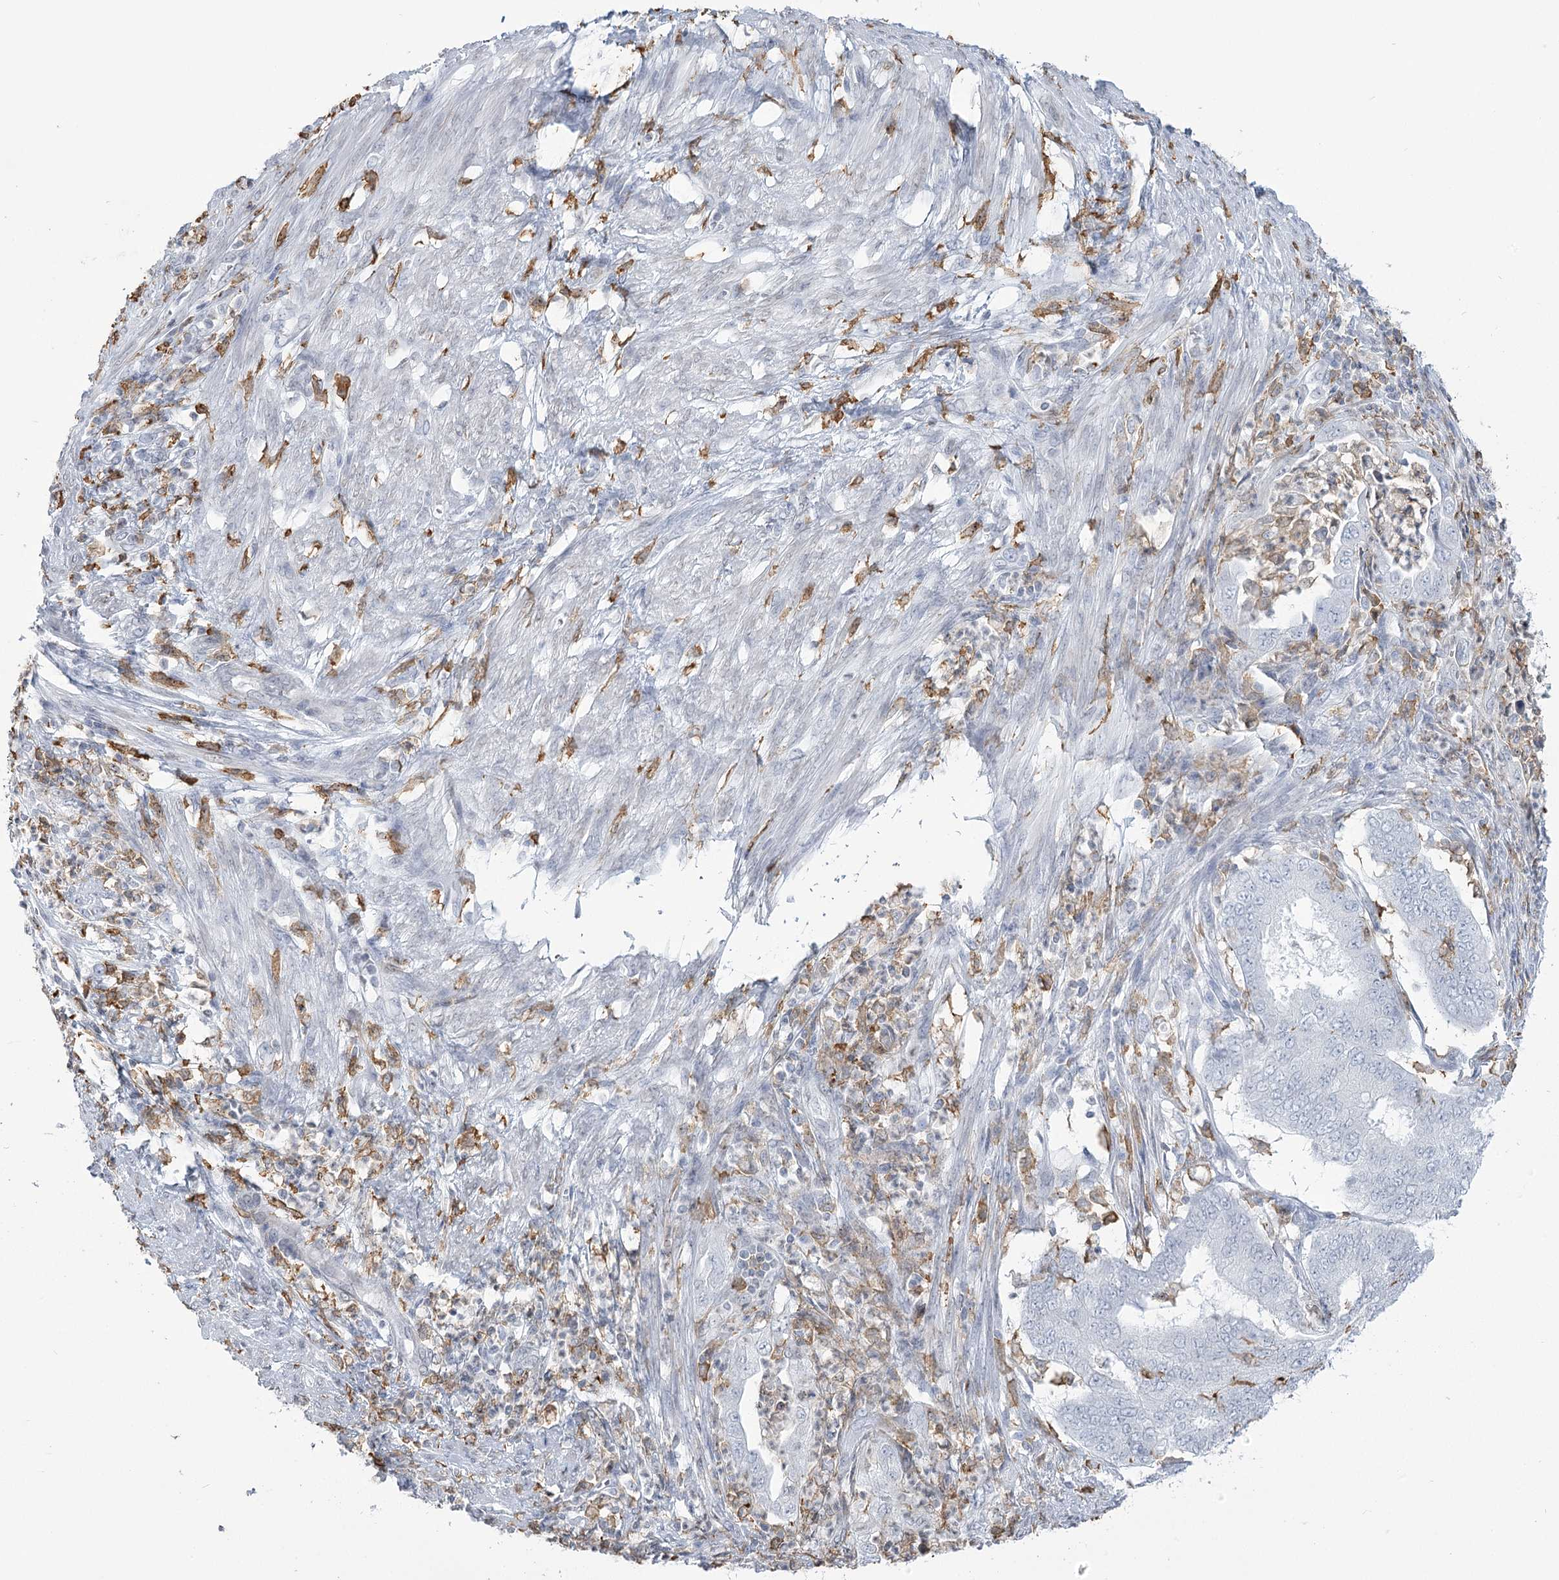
{"staining": {"intensity": "negative", "quantity": "none", "location": "none"}, "tissue": "endometrial cancer", "cell_type": "Tumor cells", "image_type": "cancer", "snomed": [{"axis": "morphology", "description": "Adenocarcinoma, NOS"}, {"axis": "topography", "description": "Endometrium"}], "caption": "IHC of human adenocarcinoma (endometrial) demonstrates no positivity in tumor cells.", "gene": "C11orf1", "patient": {"sex": "female", "age": 51}}